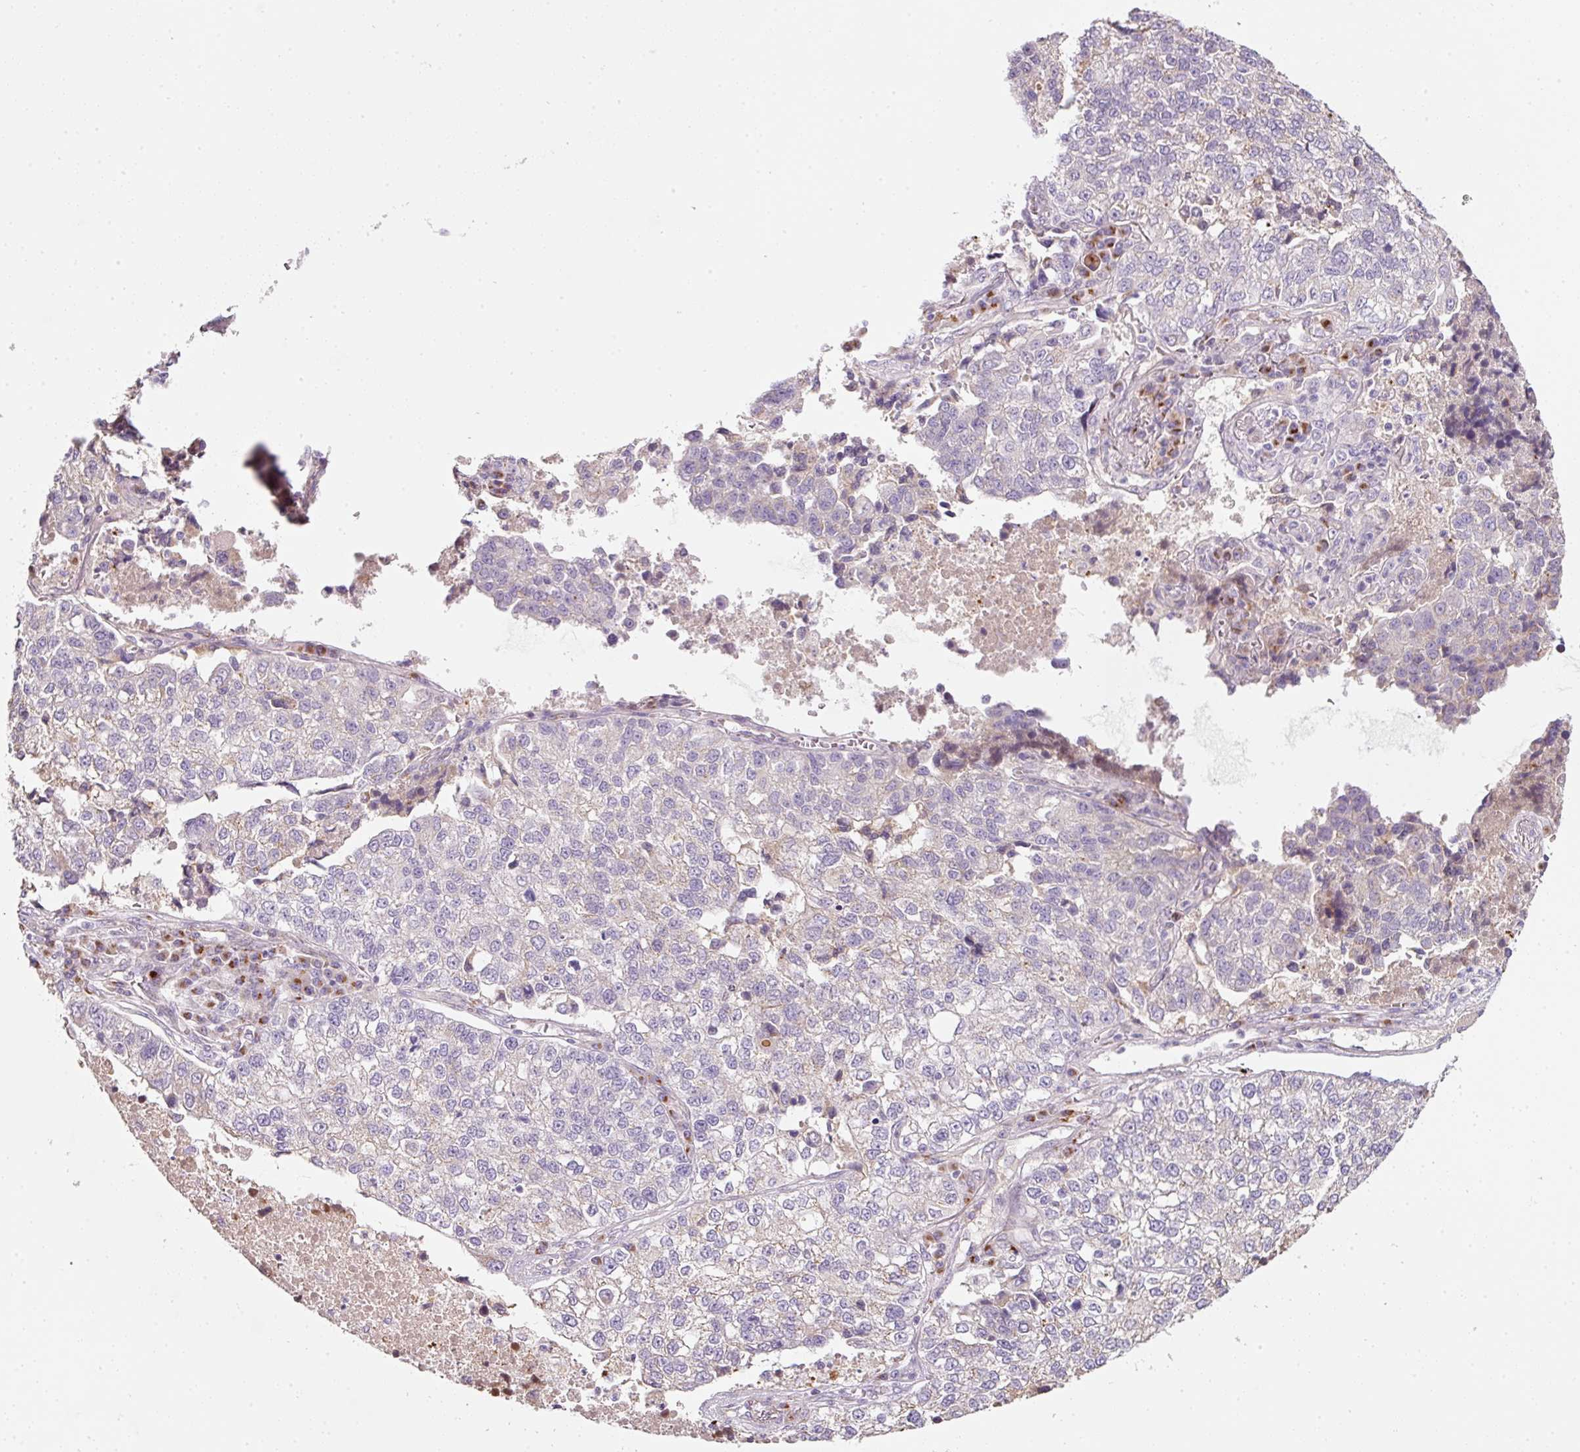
{"staining": {"intensity": "negative", "quantity": "none", "location": "none"}, "tissue": "lung cancer", "cell_type": "Tumor cells", "image_type": "cancer", "snomed": [{"axis": "morphology", "description": "Adenocarcinoma, NOS"}, {"axis": "topography", "description": "Lung"}], "caption": "IHC micrograph of neoplastic tissue: human lung cancer stained with DAB reveals no significant protein positivity in tumor cells.", "gene": "NBPF11", "patient": {"sex": "male", "age": 49}}